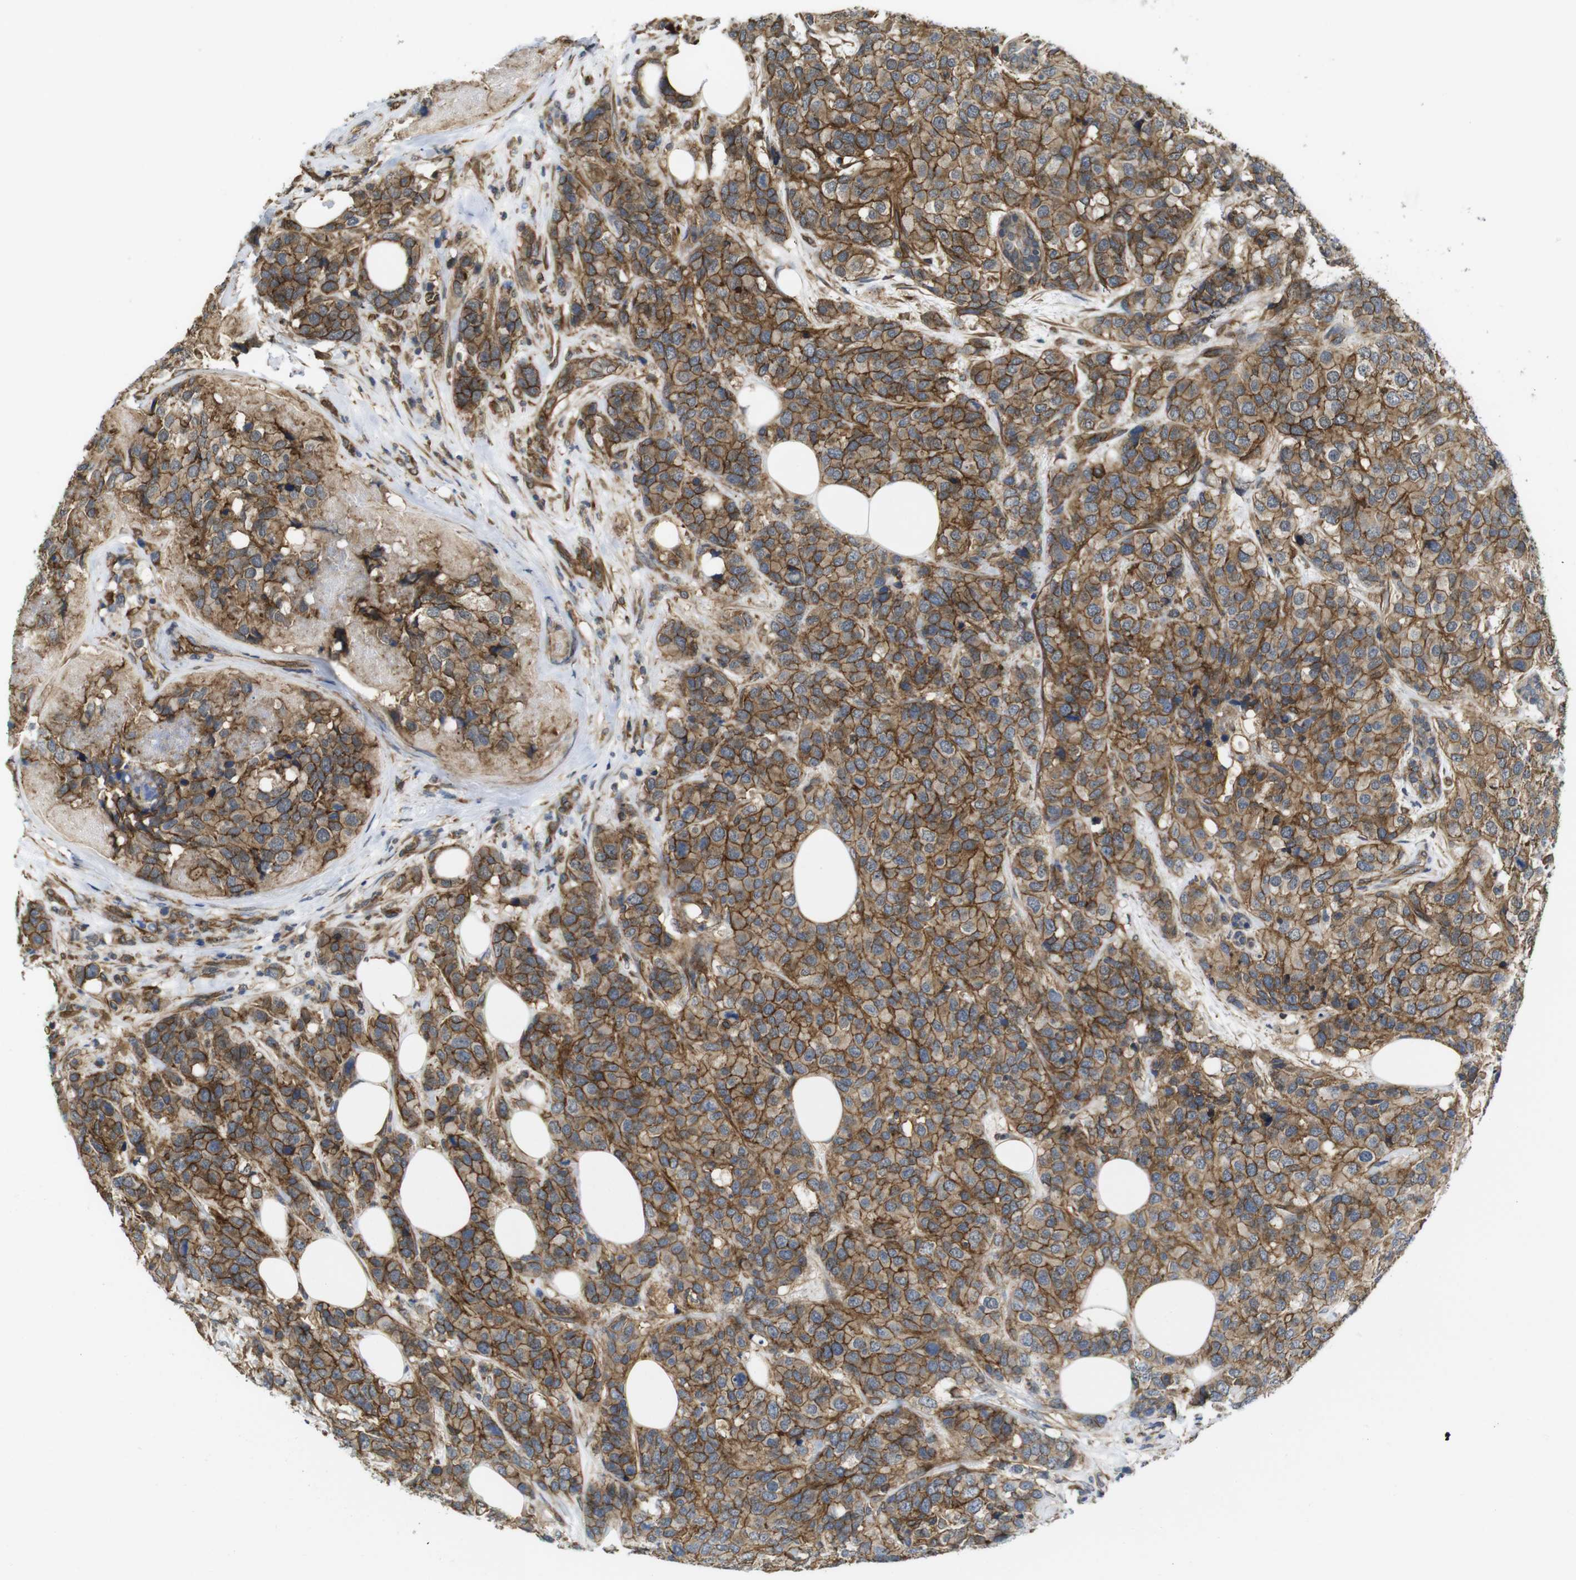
{"staining": {"intensity": "strong", "quantity": ">75%", "location": "cytoplasmic/membranous"}, "tissue": "breast cancer", "cell_type": "Tumor cells", "image_type": "cancer", "snomed": [{"axis": "morphology", "description": "Lobular carcinoma"}, {"axis": "topography", "description": "Breast"}], "caption": "Strong cytoplasmic/membranous positivity is appreciated in approximately >75% of tumor cells in breast lobular carcinoma. (DAB IHC with brightfield microscopy, high magnification).", "gene": "ZDHHC5", "patient": {"sex": "female", "age": 59}}